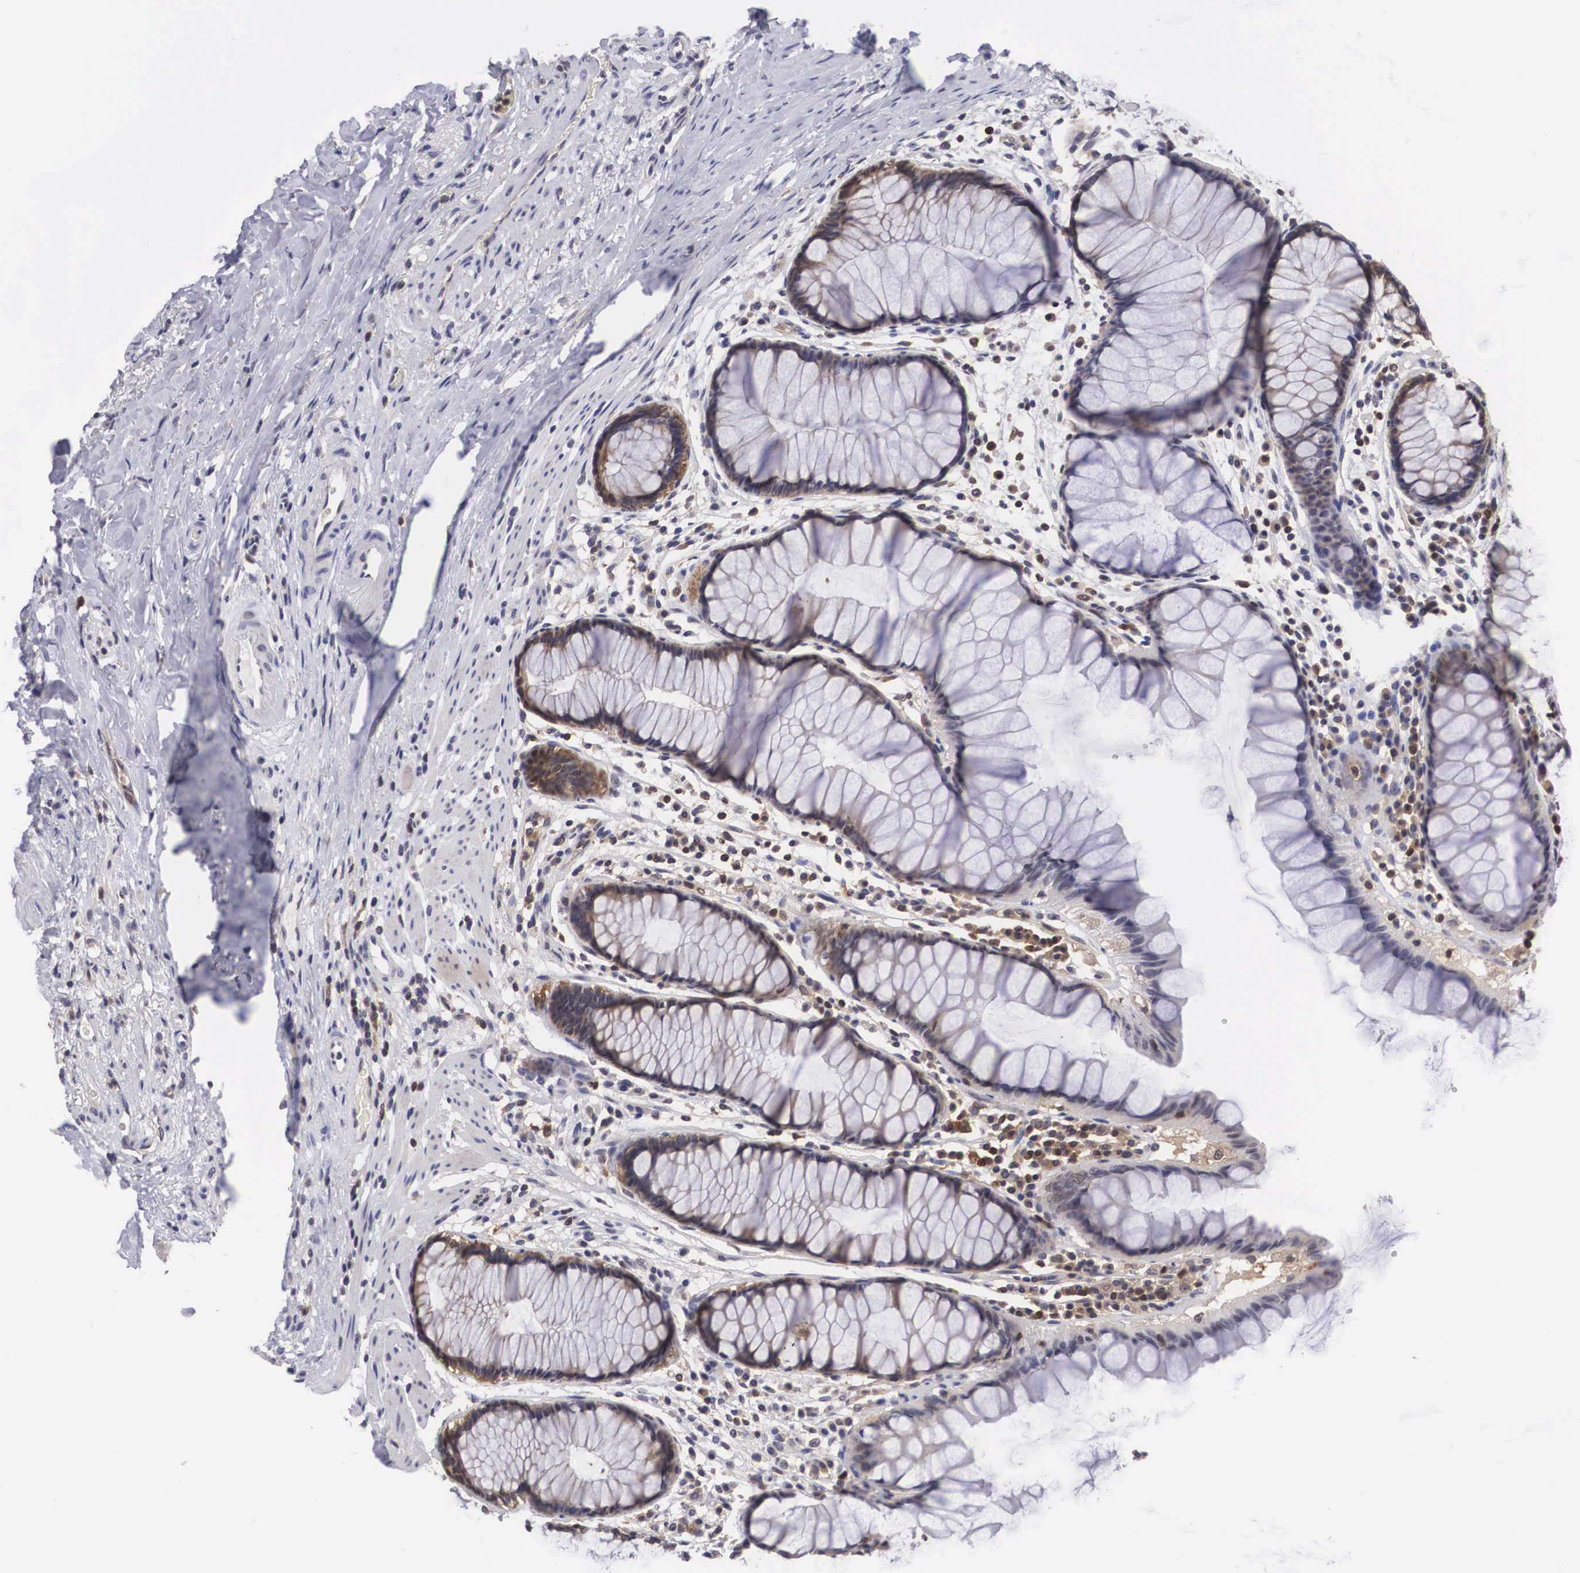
{"staining": {"intensity": "strong", "quantity": "25%-75%", "location": "cytoplasmic/membranous,nuclear"}, "tissue": "rectum", "cell_type": "Glandular cells", "image_type": "normal", "snomed": [{"axis": "morphology", "description": "Normal tissue, NOS"}, {"axis": "topography", "description": "Rectum"}], "caption": "This histopathology image displays IHC staining of normal rectum, with high strong cytoplasmic/membranous,nuclear positivity in about 25%-75% of glandular cells.", "gene": "ADSL", "patient": {"sex": "male", "age": 77}}